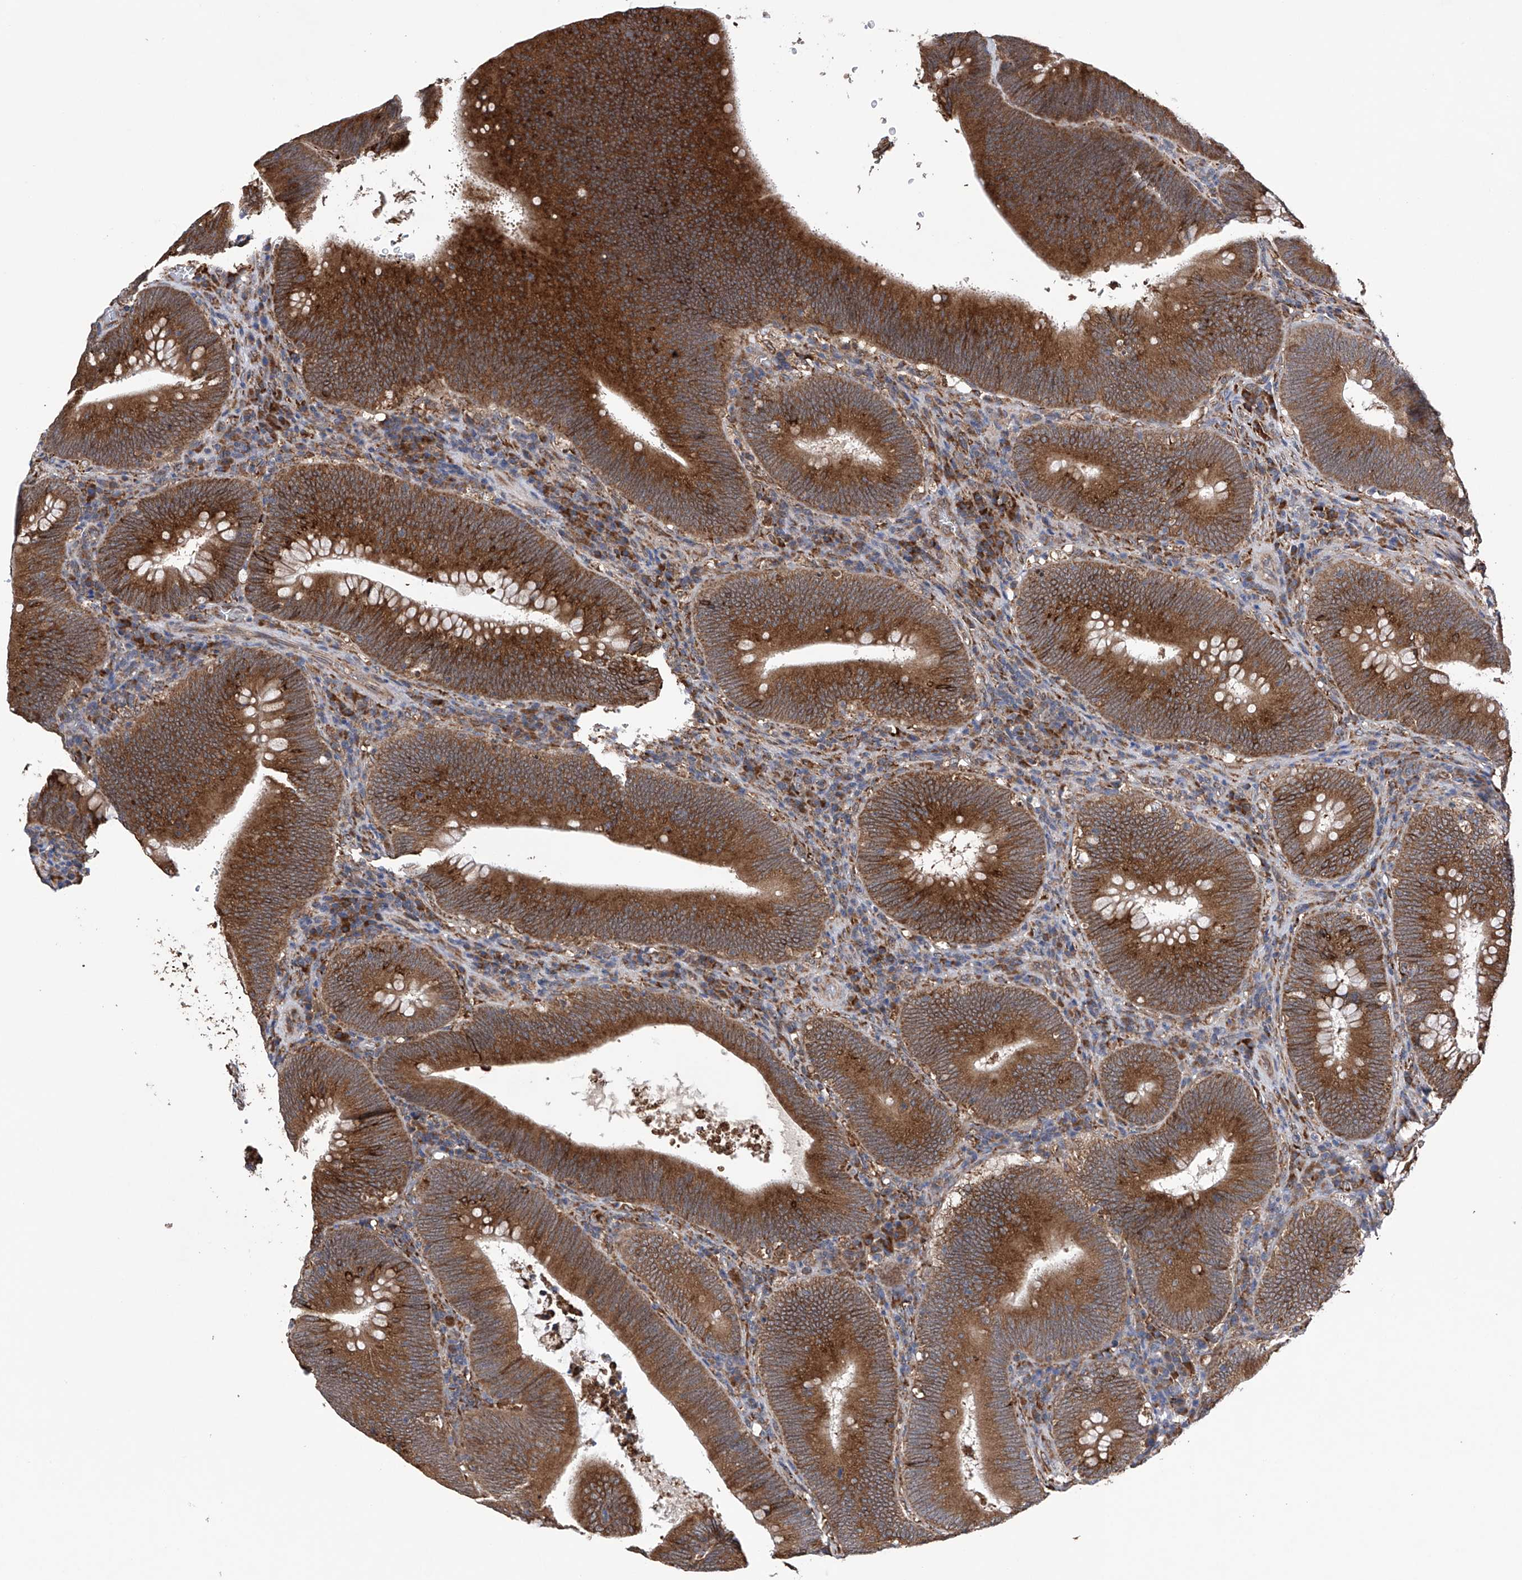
{"staining": {"intensity": "strong", "quantity": ">75%", "location": "cytoplasmic/membranous"}, "tissue": "colorectal cancer", "cell_type": "Tumor cells", "image_type": "cancer", "snomed": [{"axis": "morphology", "description": "Normal tissue, NOS"}, {"axis": "topography", "description": "Colon"}], "caption": "The immunohistochemical stain shows strong cytoplasmic/membranous staining in tumor cells of colorectal cancer tissue. Immunohistochemistry stains the protein of interest in brown and the nuclei are stained blue.", "gene": "DNAH8", "patient": {"sex": "female", "age": 82}}